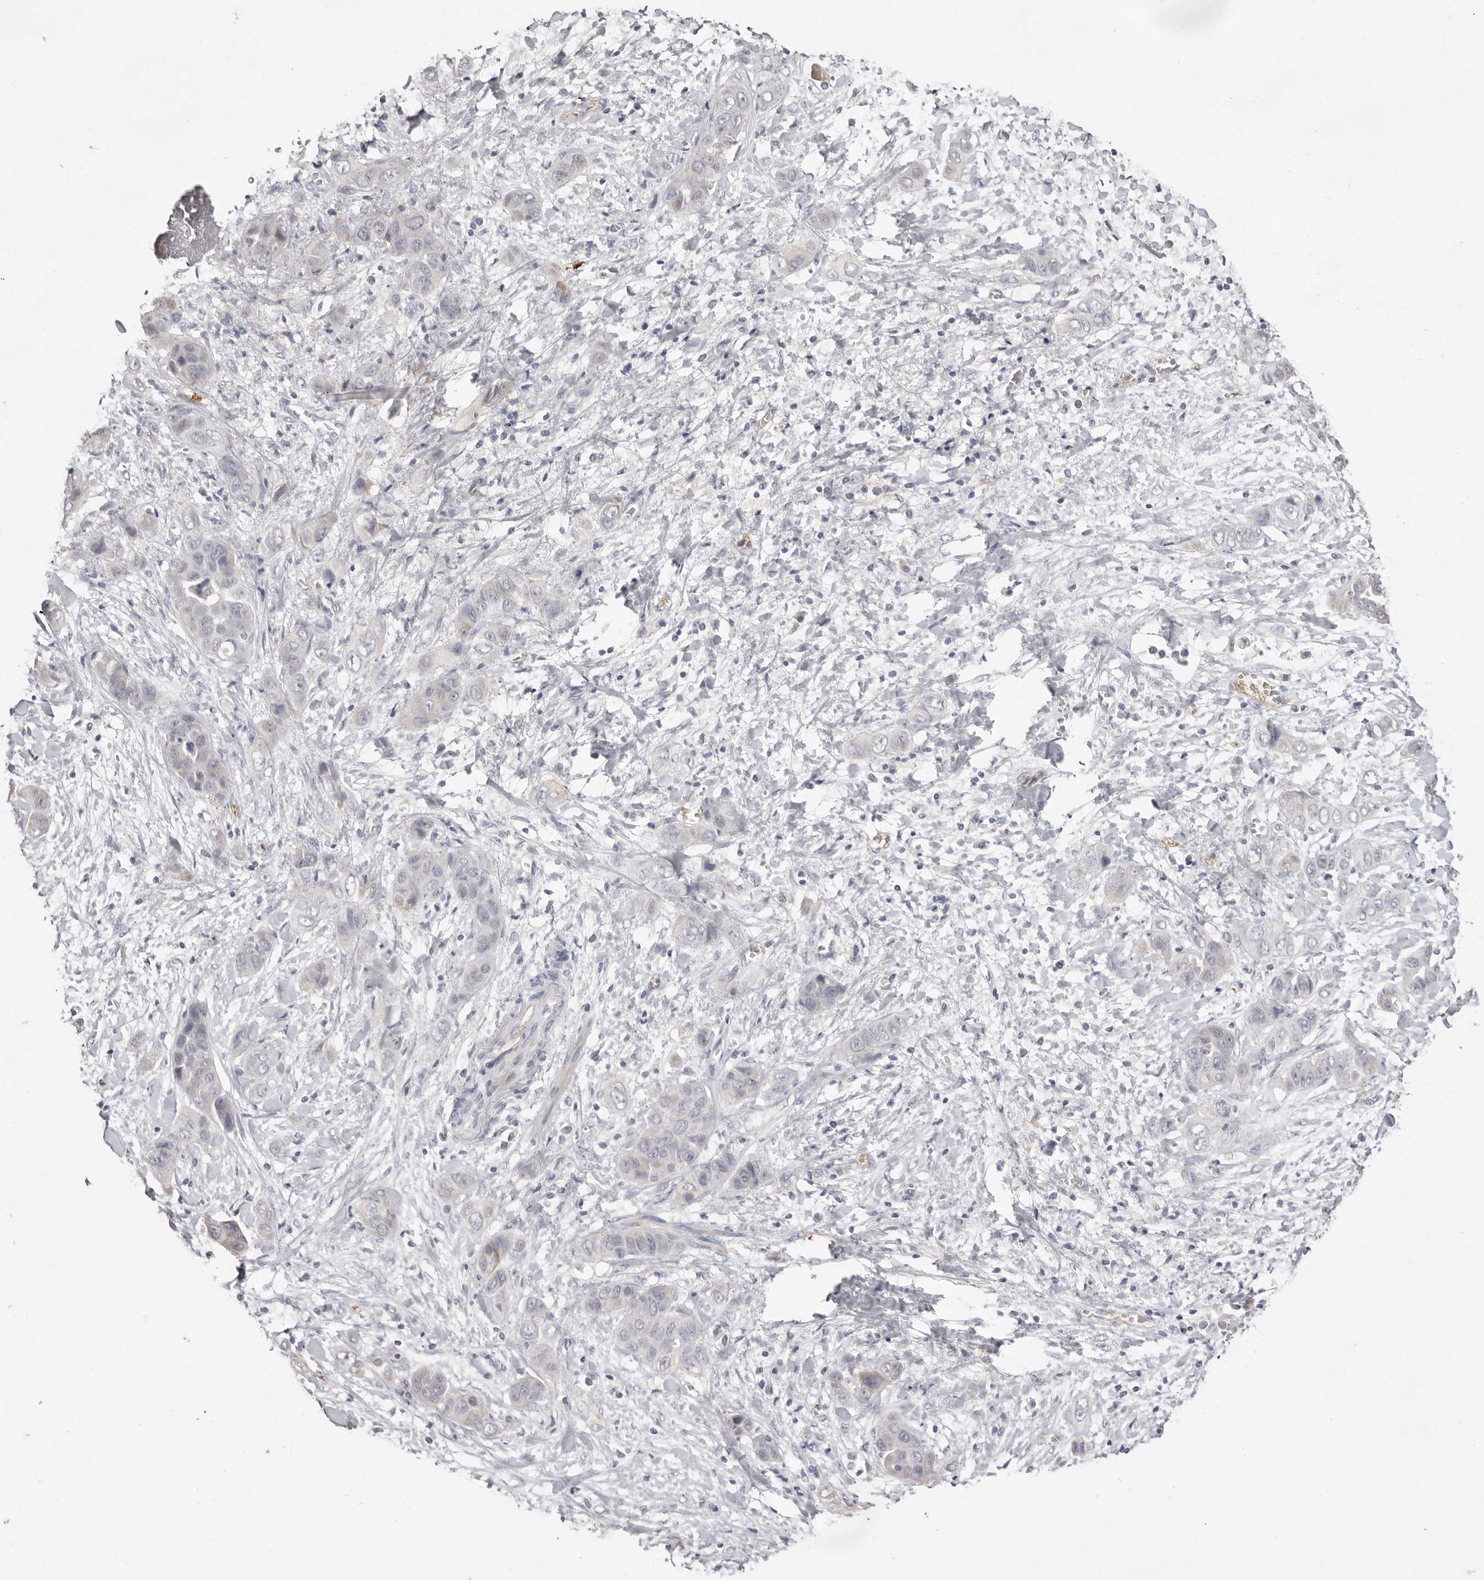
{"staining": {"intensity": "negative", "quantity": "none", "location": "none"}, "tissue": "liver cancer", "cell_type": "Tumor cells", "image_type": "cancer", "snomed": [{"axis": "morphology", "description": "Cholangiocarcinoma"}, {"axis": "topography", "description": "Liver"}], "caption": "Human liver cancer stained for a protein using immunohistochemistry displays no positivity in tumor cells.", "gene": "ZYG11B", "patient": {"sex": "female", "age": 52}}